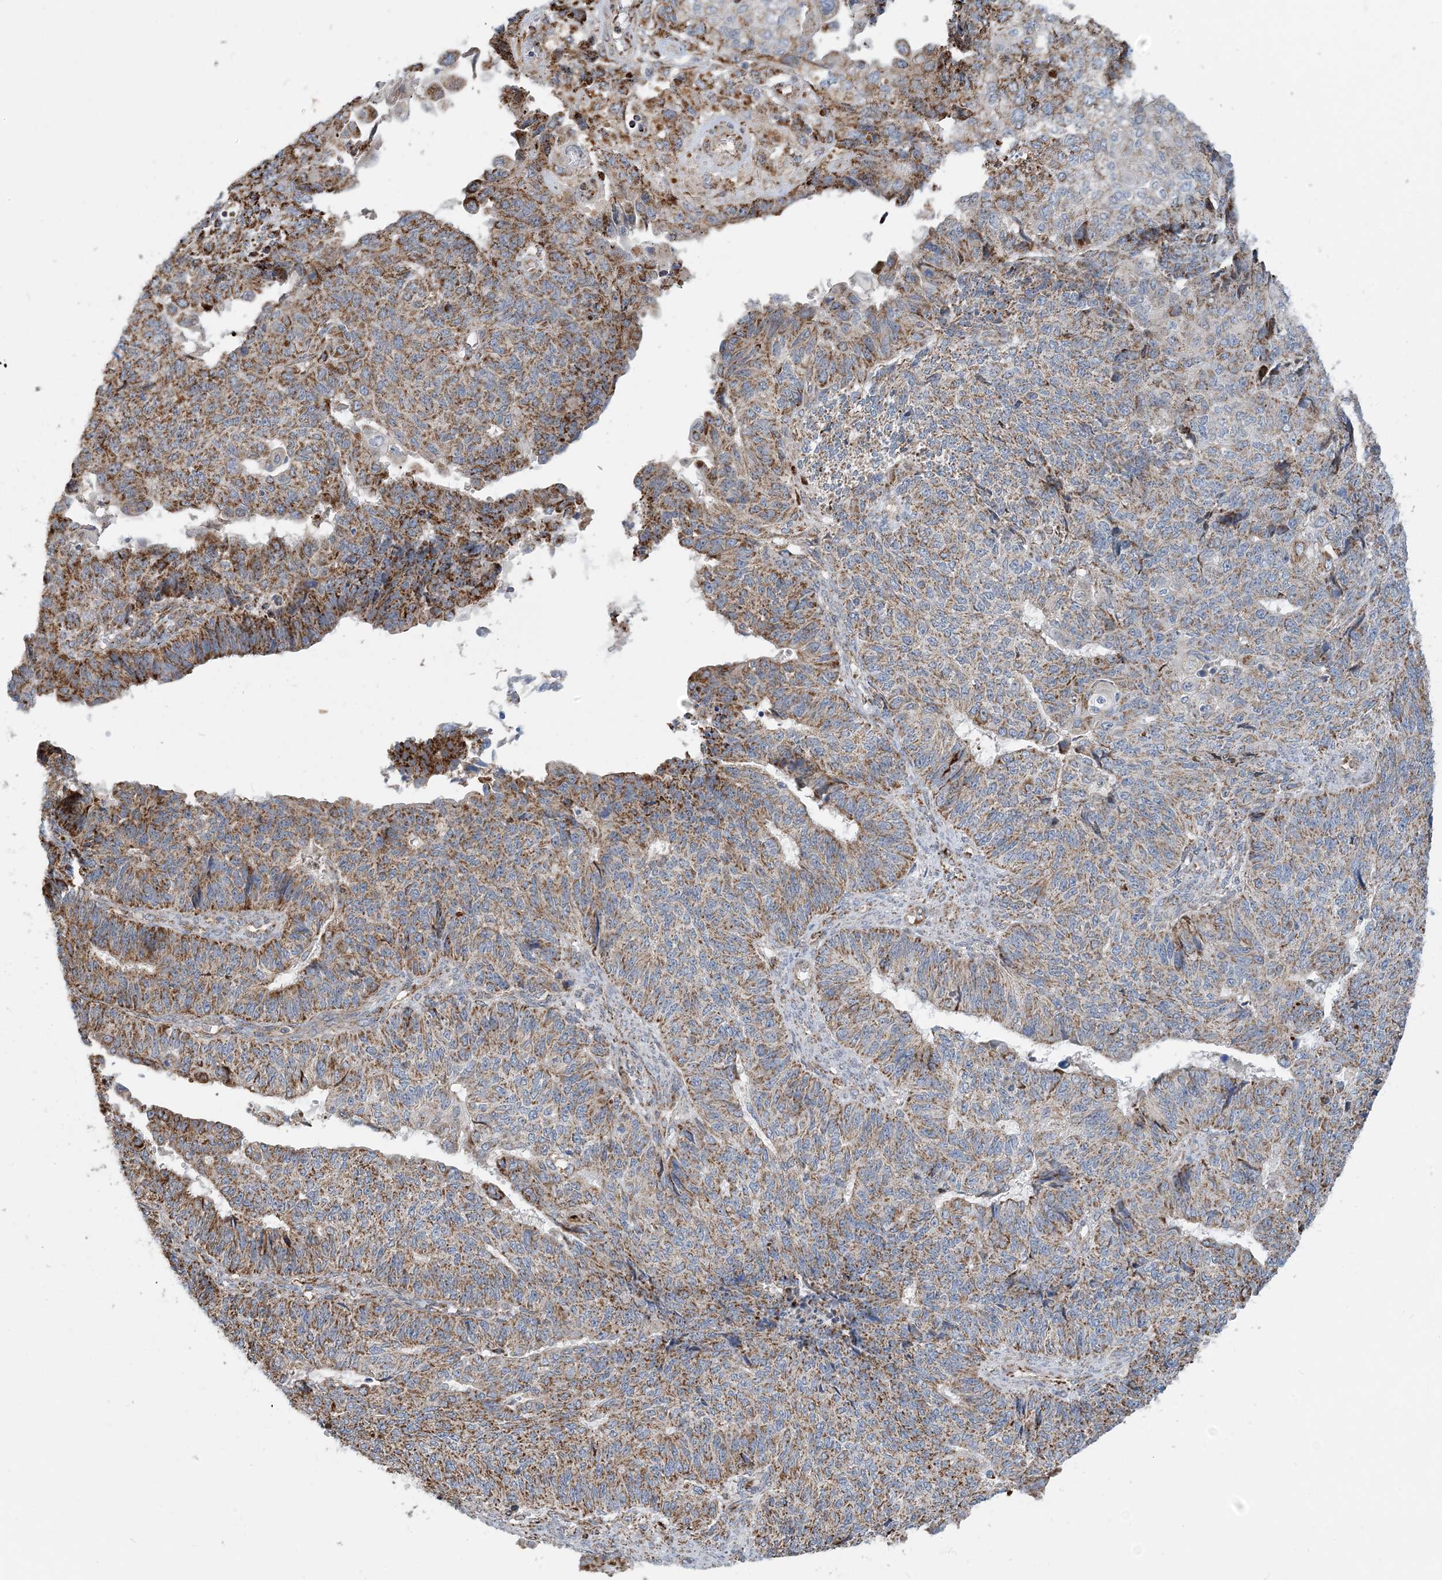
{"staining": {"intensity": "moderate", "quantity": ">75%", "location": "cytoplasmic/membranous"}, "tissue": "endometrial cancer", "cell_type": "Tumor cells", "image_type": "cancer", "snomed": [{"axis": "morphology", "description": "Adenocarcinoma, NOS"}, {"axis": "topography", "description": "Endometrium"}], "caption": "This image reveals endometrial cancer (adenocarcinoma) stained with immunohistochemistry (IHC) to label a protein in brown. The cytoplasmic/membranous of tumor cells show moderate positivity for the protein. Nuclei are counter-stained blue.", "gene": "PCDHGA1", "patient": {"sex": "female", "age": 32}}